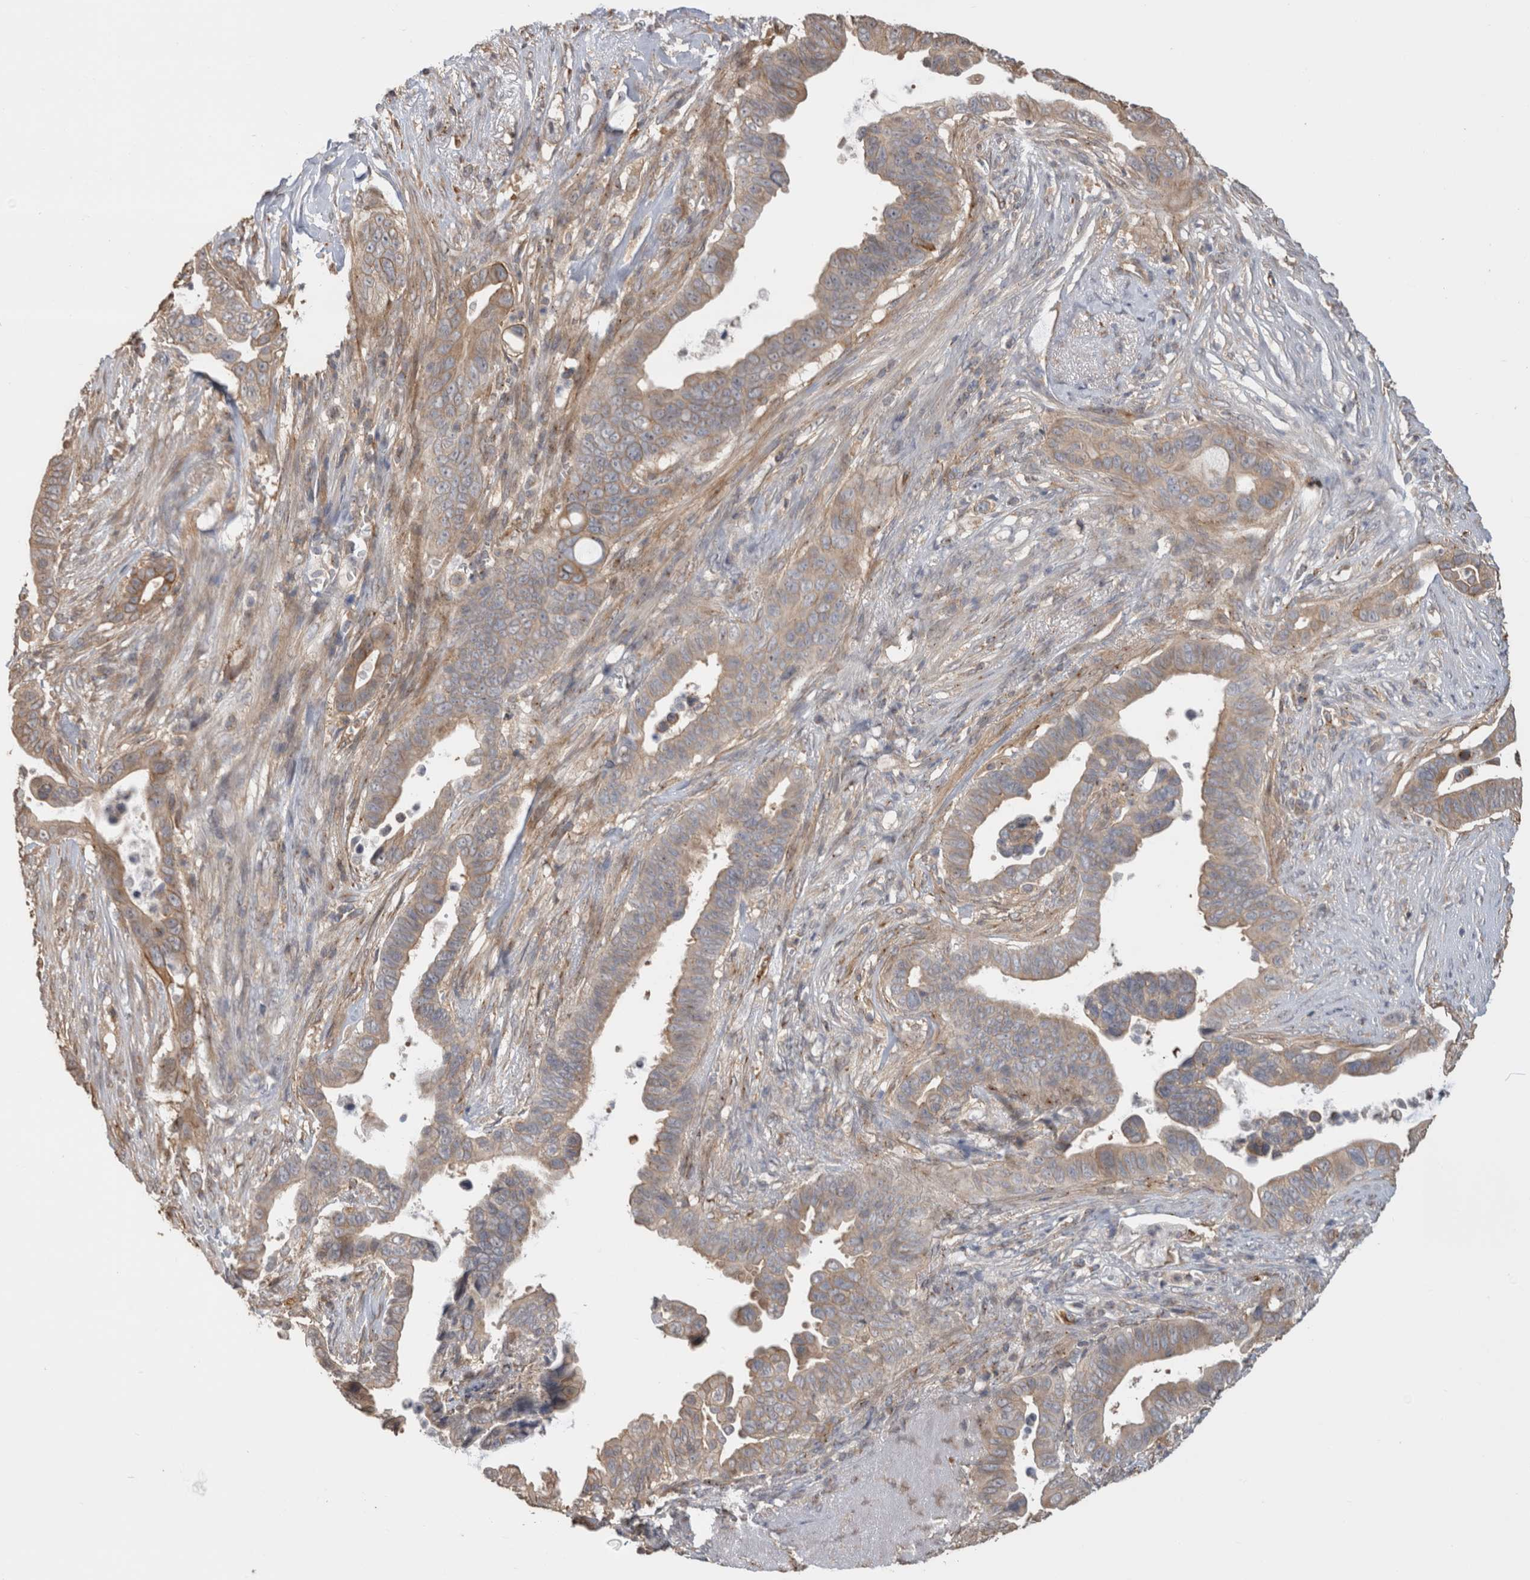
{"staining": {"intensity": "moderate", "quantity": "<25%", "location": "cytoplasmic/membranous"}, "tissue": "pancreatic cancer", "cell_type": "Tumor cells", "image_type": "cancer", "snomed": [{"axis": "morphology", "description": "Adenocarcinoma, NOS"}, {"axis": "topography", "description": "Pancreas"}], "caption": "Immunohistochemistry (IHC) photomicrograph of neoplastic tissue: human pancreatic cancer (adenocarcinoma) stained using immunohistochemistry reveals low levels of moderate protein expression localized specifically in the cytoplasmic/membranous of tumor cells, appearing as a cytoplasmic/membranous brown color.", "gene": "CLIP1", "patient": {"sex": "female", "age": 72}}